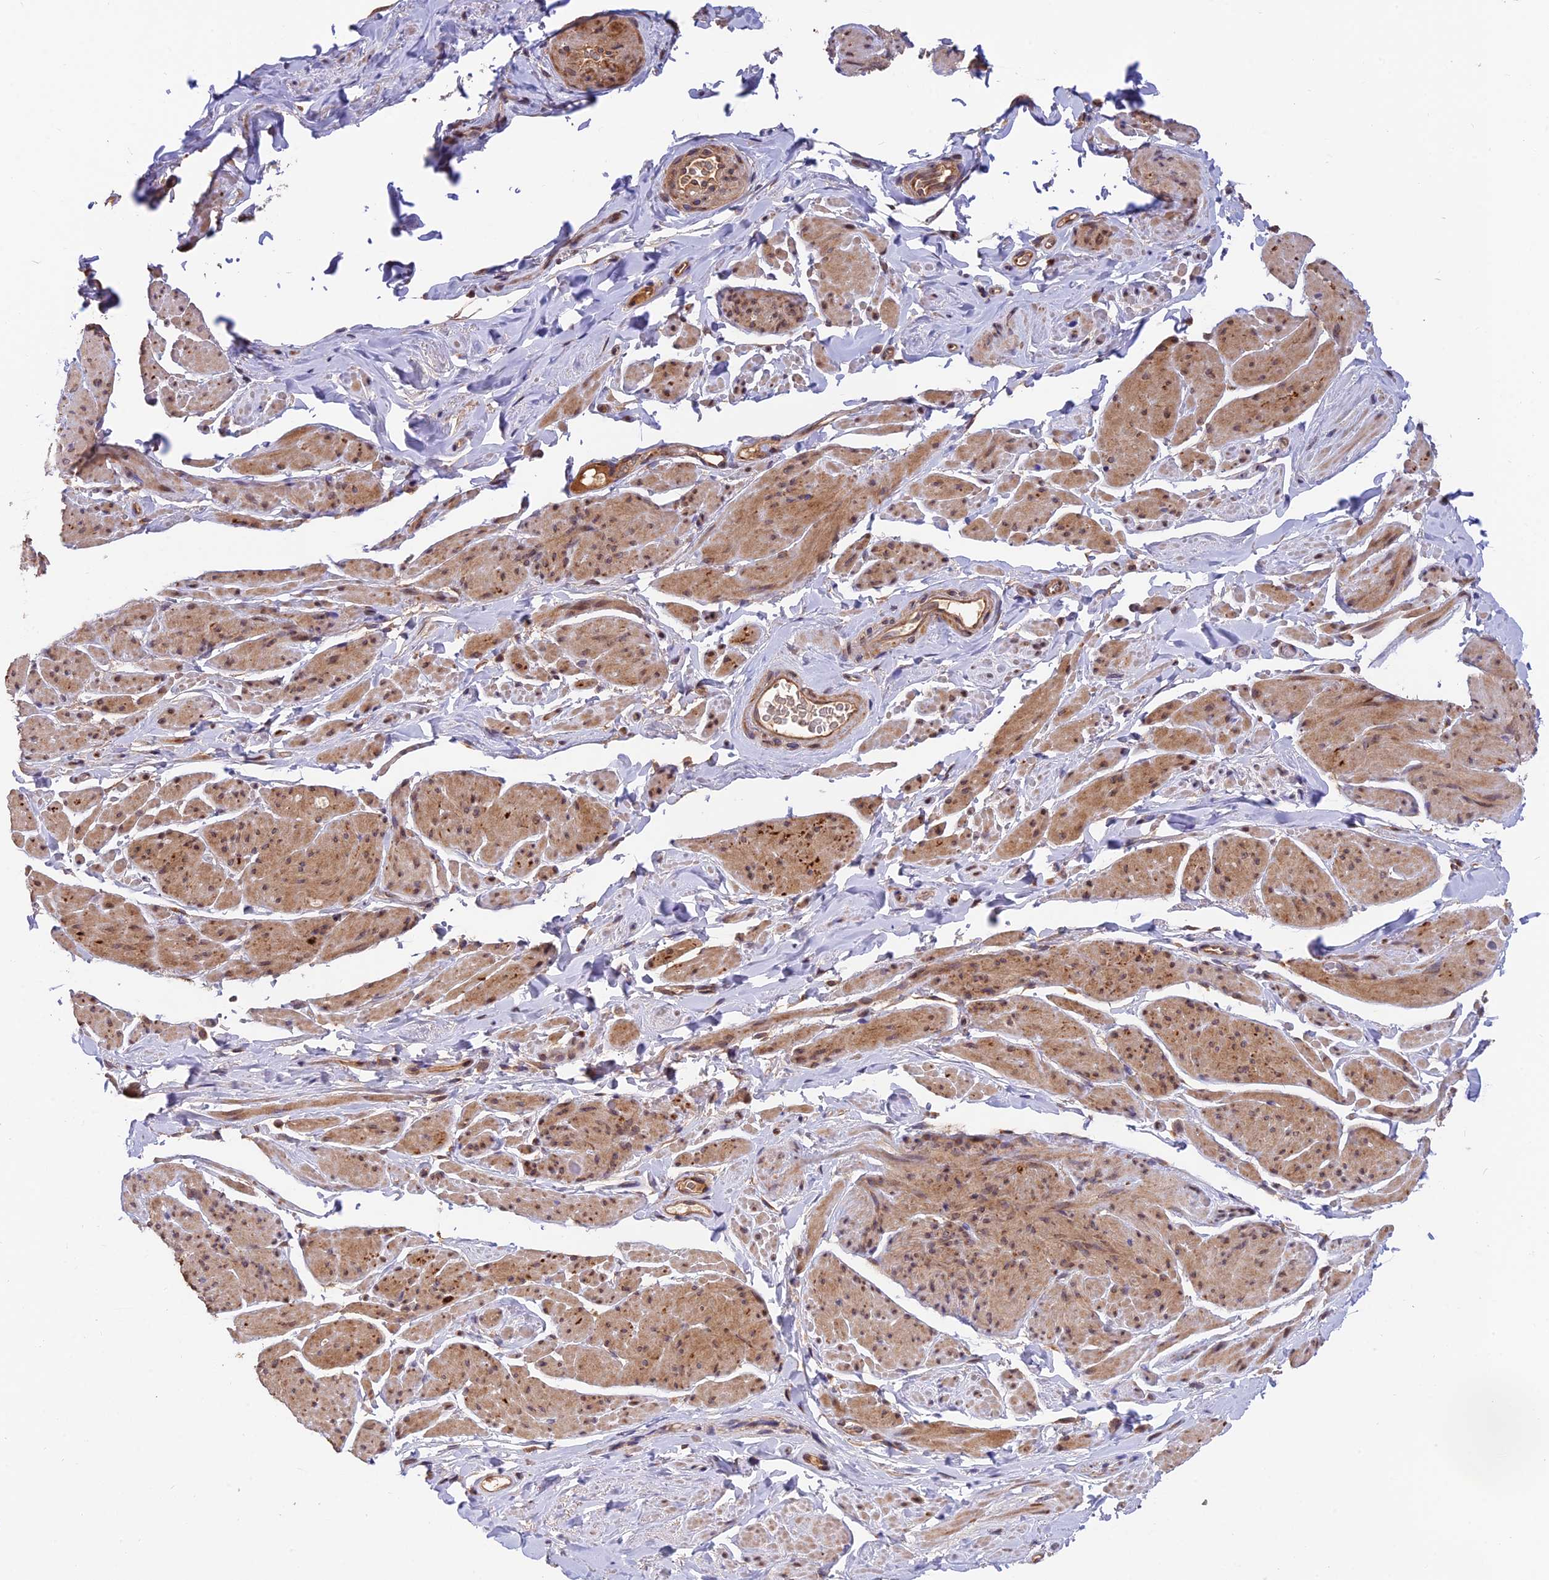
{"staining": {"intensity": "moderate", "quantity": "25%-75%", "location": "cytoplasmic/membranous"}, "tissue": "smooth muscle", "cell_type": "Smooth muscle cells", "image_type": "normal", "snomed": [{"axis": "morphology", "description": "Normal tissue, NOS"}, {"axis": "topography", "description": "Smooth muscle"}, {"axis": "topography", "description": "Peripheral nerve tissue"}], "caption": "This image exhibits unremarkable smooth muscle stained with immunohistochemistry to label a protein in brown. The cytoplasmic/membranous of smooth muscle cells show moderate positivity for the protein. Nuclei are counter-stained blue.", "gene": "MNS1", "patient": {"sex": "male", "age": 69}}